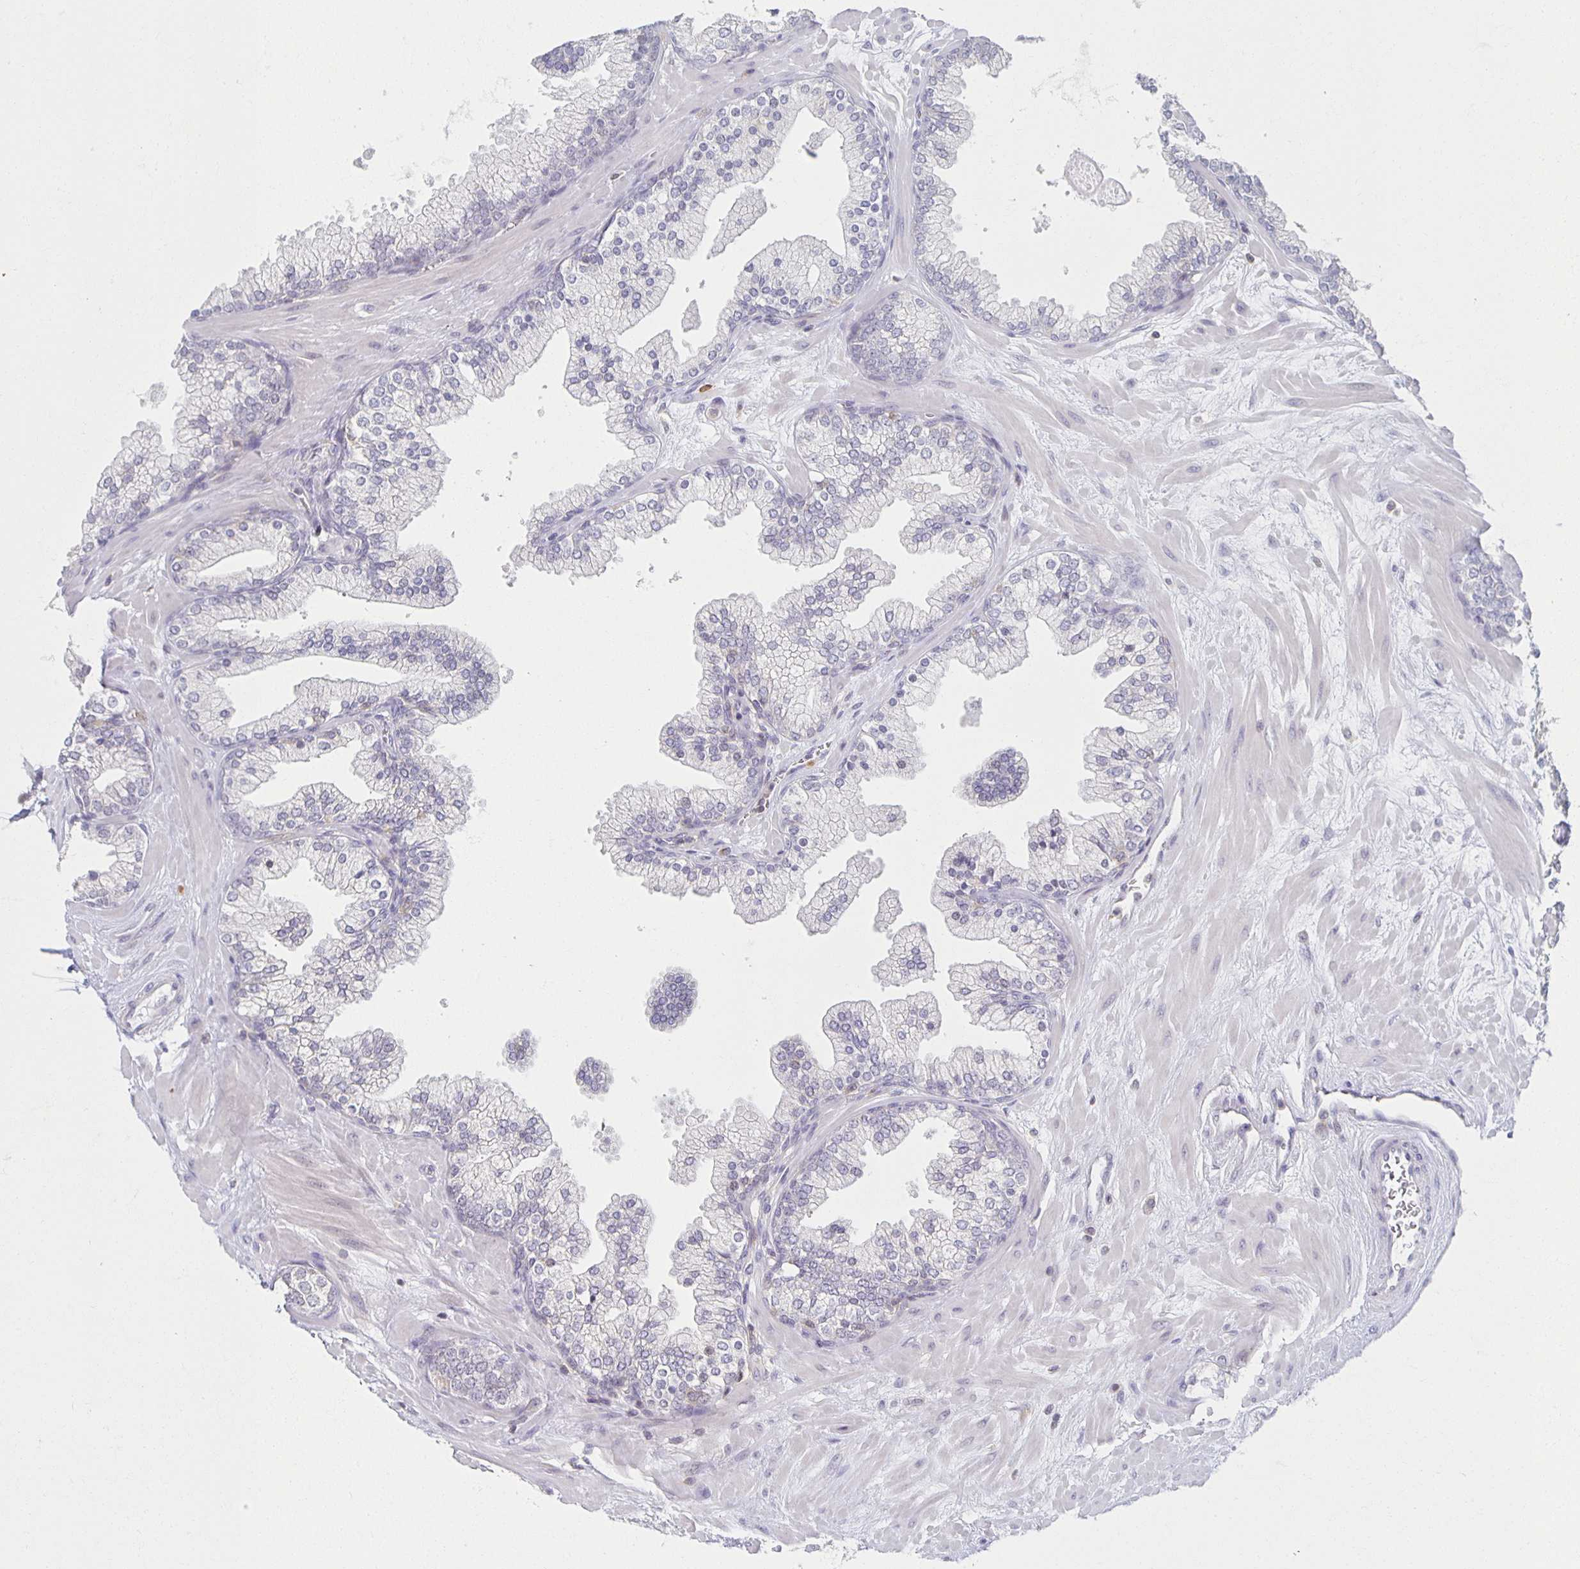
{"staining": {"intensity": "negative", "quantity": "none", "location": "none"}, "tissue": "prostate", "cell_type": "Glandular cells", "image_type": "normal", "snomed": [{"axis": "morphology", "description": "Normal tissue, NOS"}, {"axis": "topography", "description": "Prostate"}, {"axis": "topography", "description": "Peripheral nerve tissue"}], "caption": "This is an IHC image of unremarkable prostate. There is no staining in glandular cells.", "gene": "ZNF692", "patient": {"sex": "male", "age": 61}}